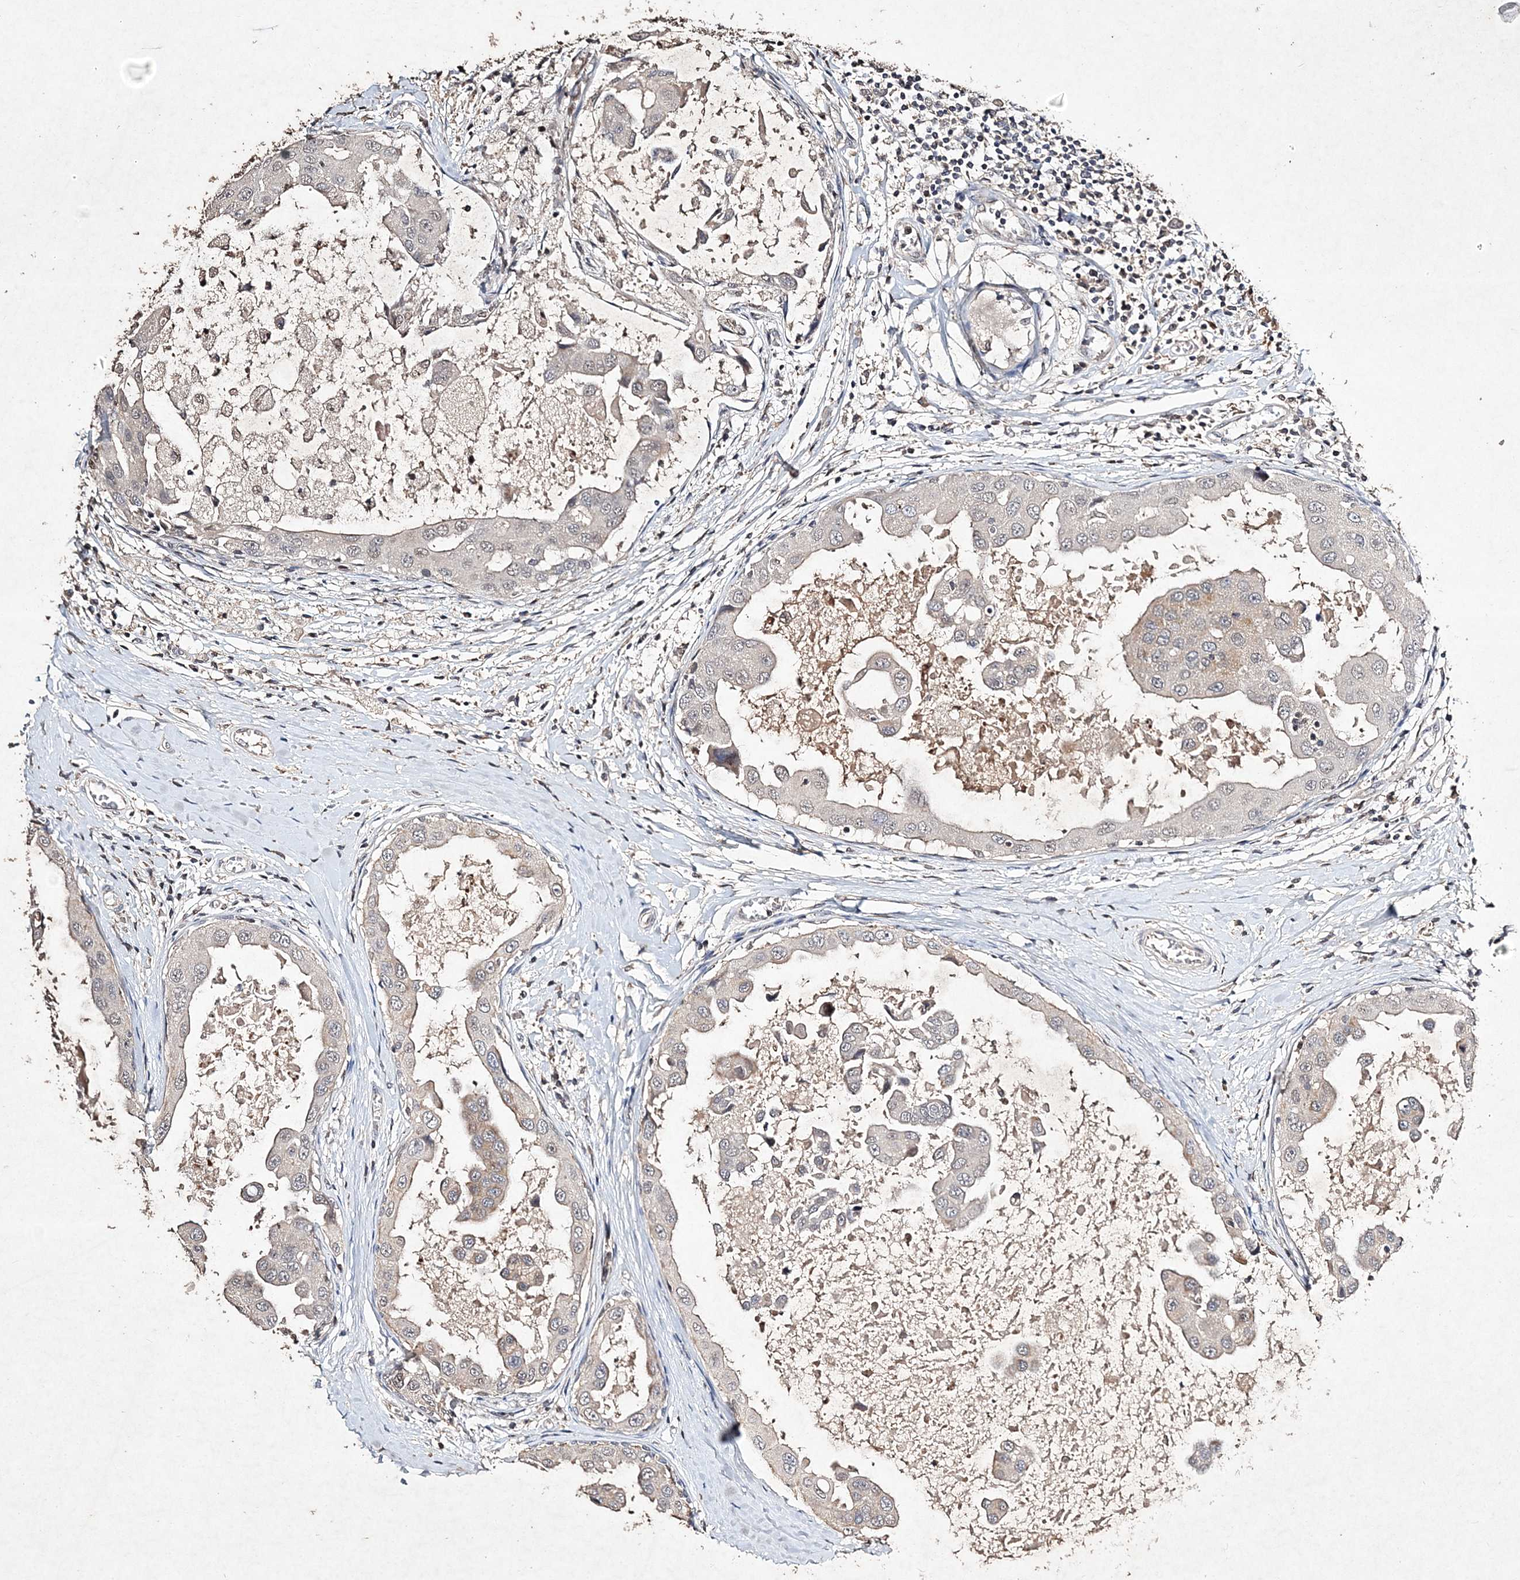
{"staining": {"intensity": "negative", "quantity": "none", "location": "none"}, "tissue": "breast cancer", "cell_type": "Tumor cells", "image_type": "cancer", "snomed": [{"axis": "morphology", "description": "Duct carcinoma"}, {"axis": "topography", "description": "Breast"}], "caption": "This is a image of immunohistochemistry (IHC) staining of breast cancer, which shows no staining in tumor cells.", "gene": "C3orf38", "patient": {"sex": "female", "age": 27}}